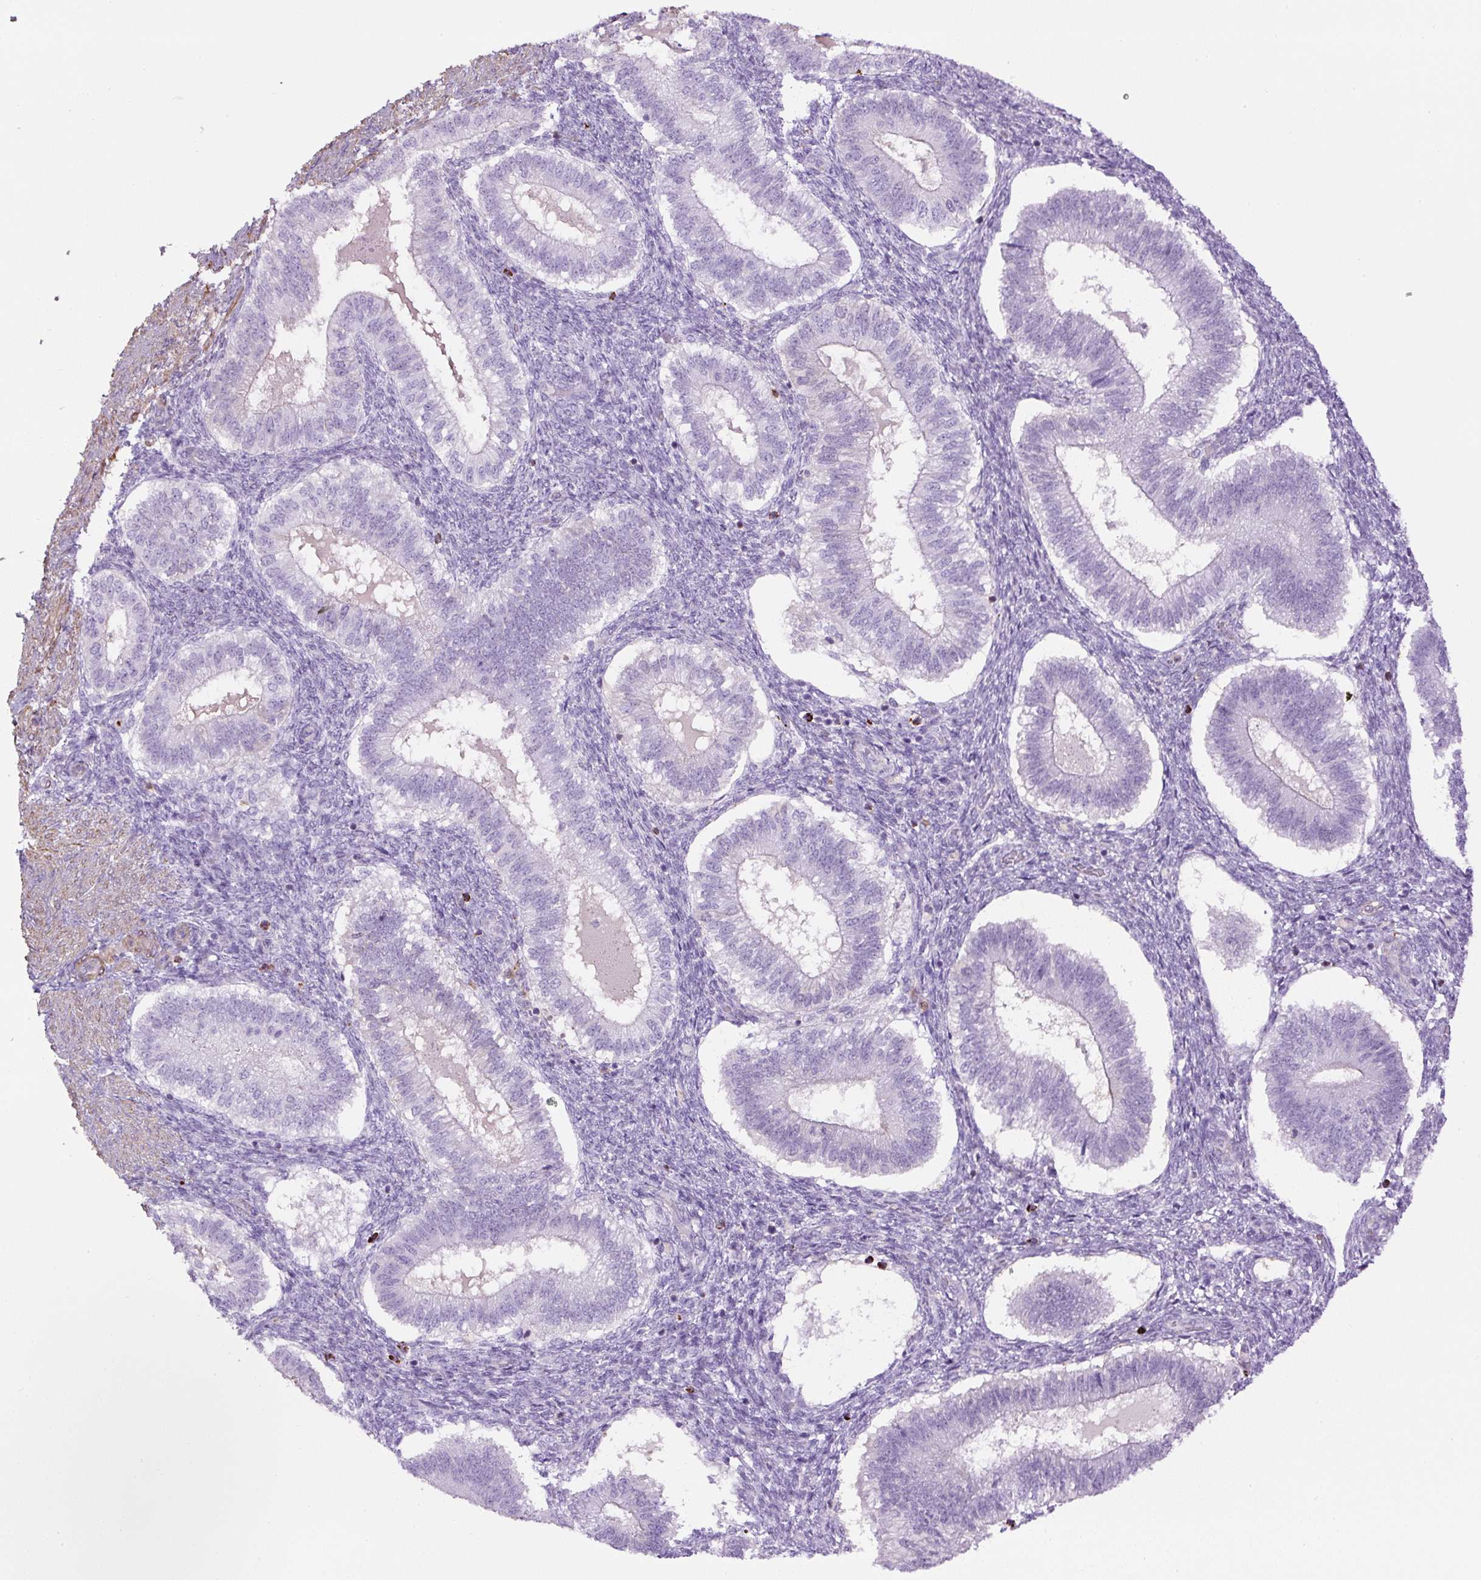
{"staining": {"intensity": "negative", "quantity": "none", "location": "none"}, "tissue": "endometrium", "cell_type": "Cells in endometrial stroma", "image_type": "normal", "snomed": [{"axis": "morphology", "description": "Normal tissue, NOS"}, {"axis": "topography", "description": "Endometrium"}], "caption": "Immunohistochemistry of normal endometrium demonstrates no positivity in cells in endometrial stroma.", "gene": "B3GALT5", "patient": {"sex": "female", "age": 25}}